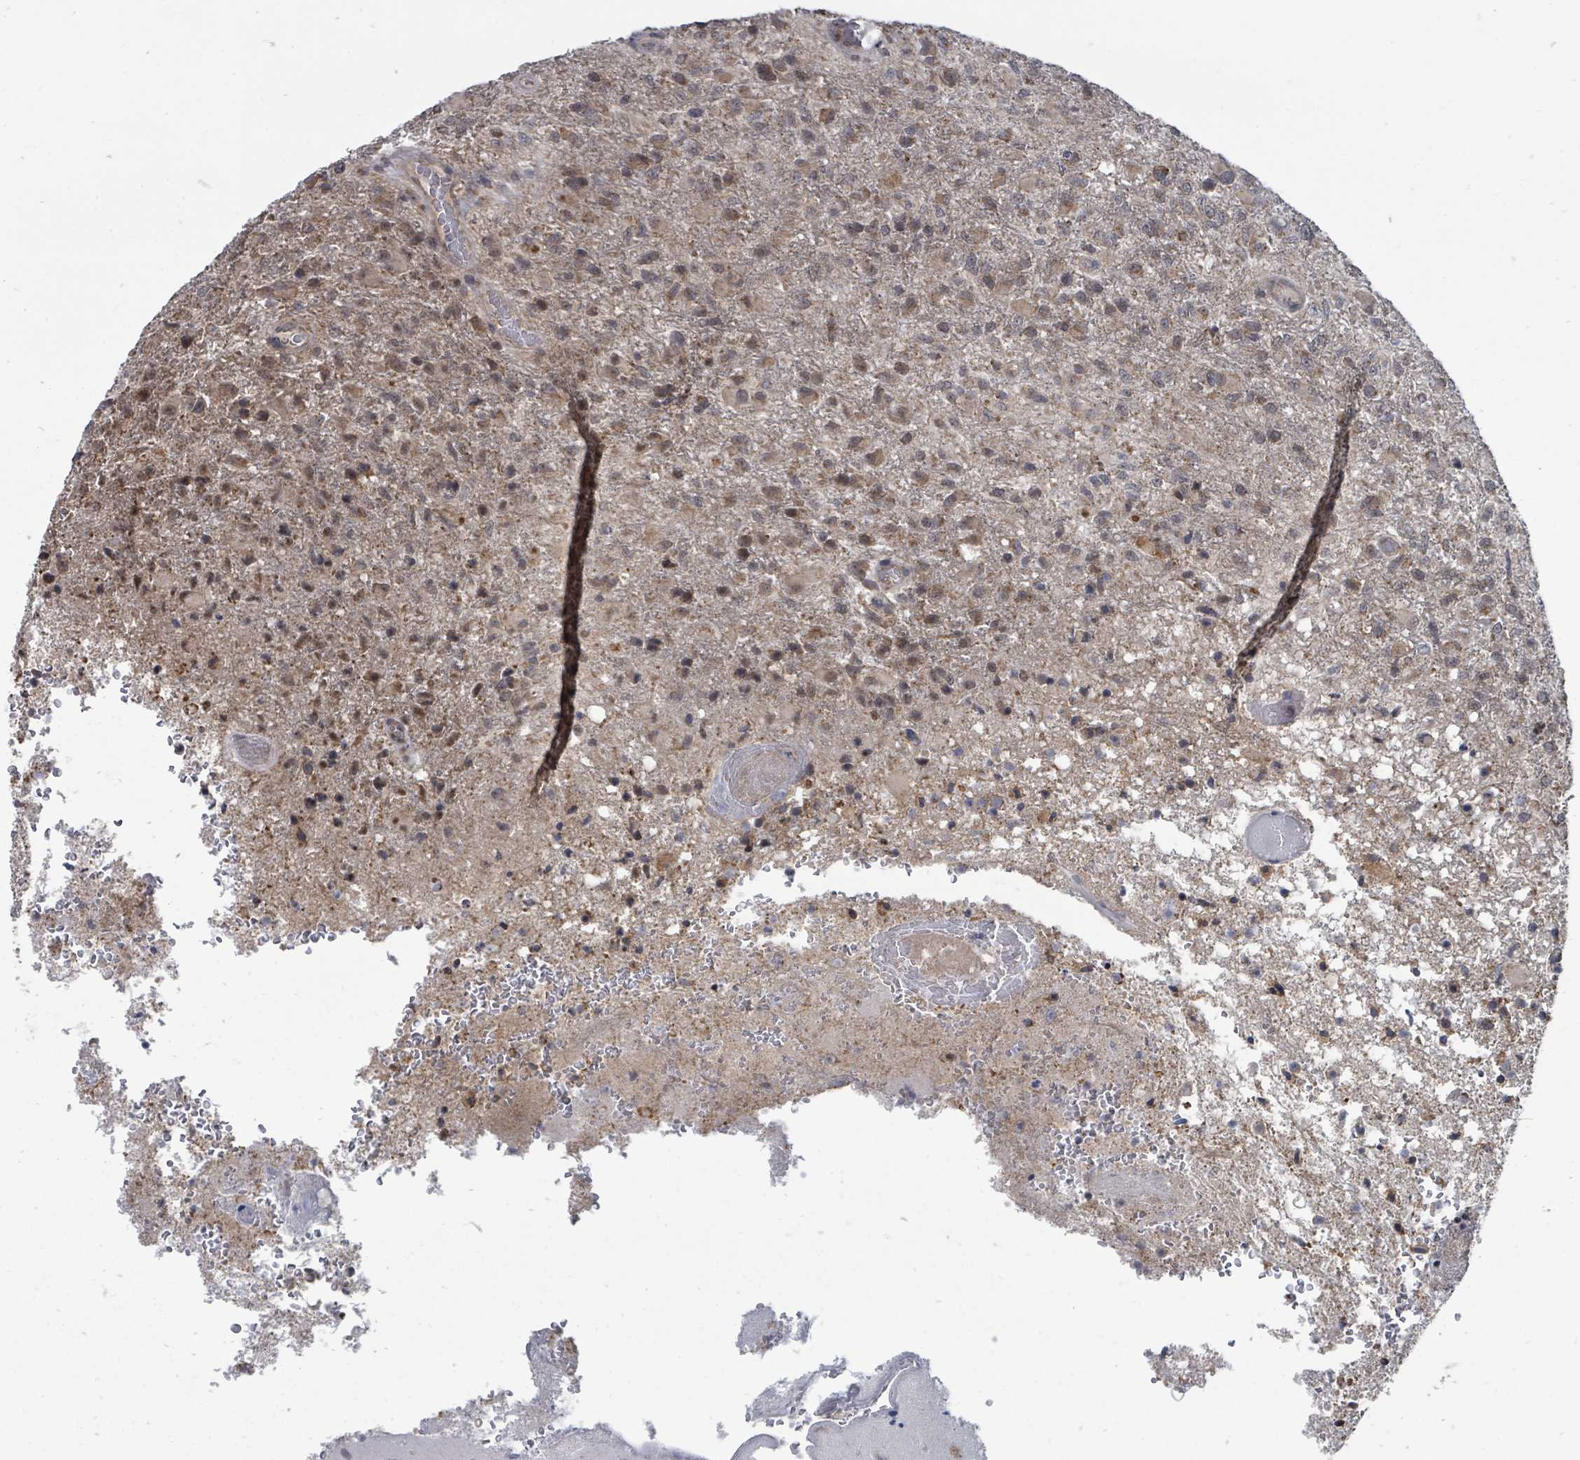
{"staining": {"intensity": "weak", "quantity": ">75%", "location": "cytoplasmic/membranous,nuclear"}, "tissue": "glioma", "cell_type": "Tumor cells", "image_type": "cancer", "snomed": [{"axis": "morphology", "description": "Glioma, malignant, High grade"}, {"axis": "topography", "description": "Brain"}], "caption": "IHC (DAB (3,3'-diaminobenzidine)) staining of human glioma exhibits weak cytoplasmic/membranous and nuclear protein staining in about >75% of tumor cells. Immunohistochemistry stains the protein in brown and the nuclei are stained blue.", "gene": "MAGOHB", "patient": {"sex": "female", "age": 74}}